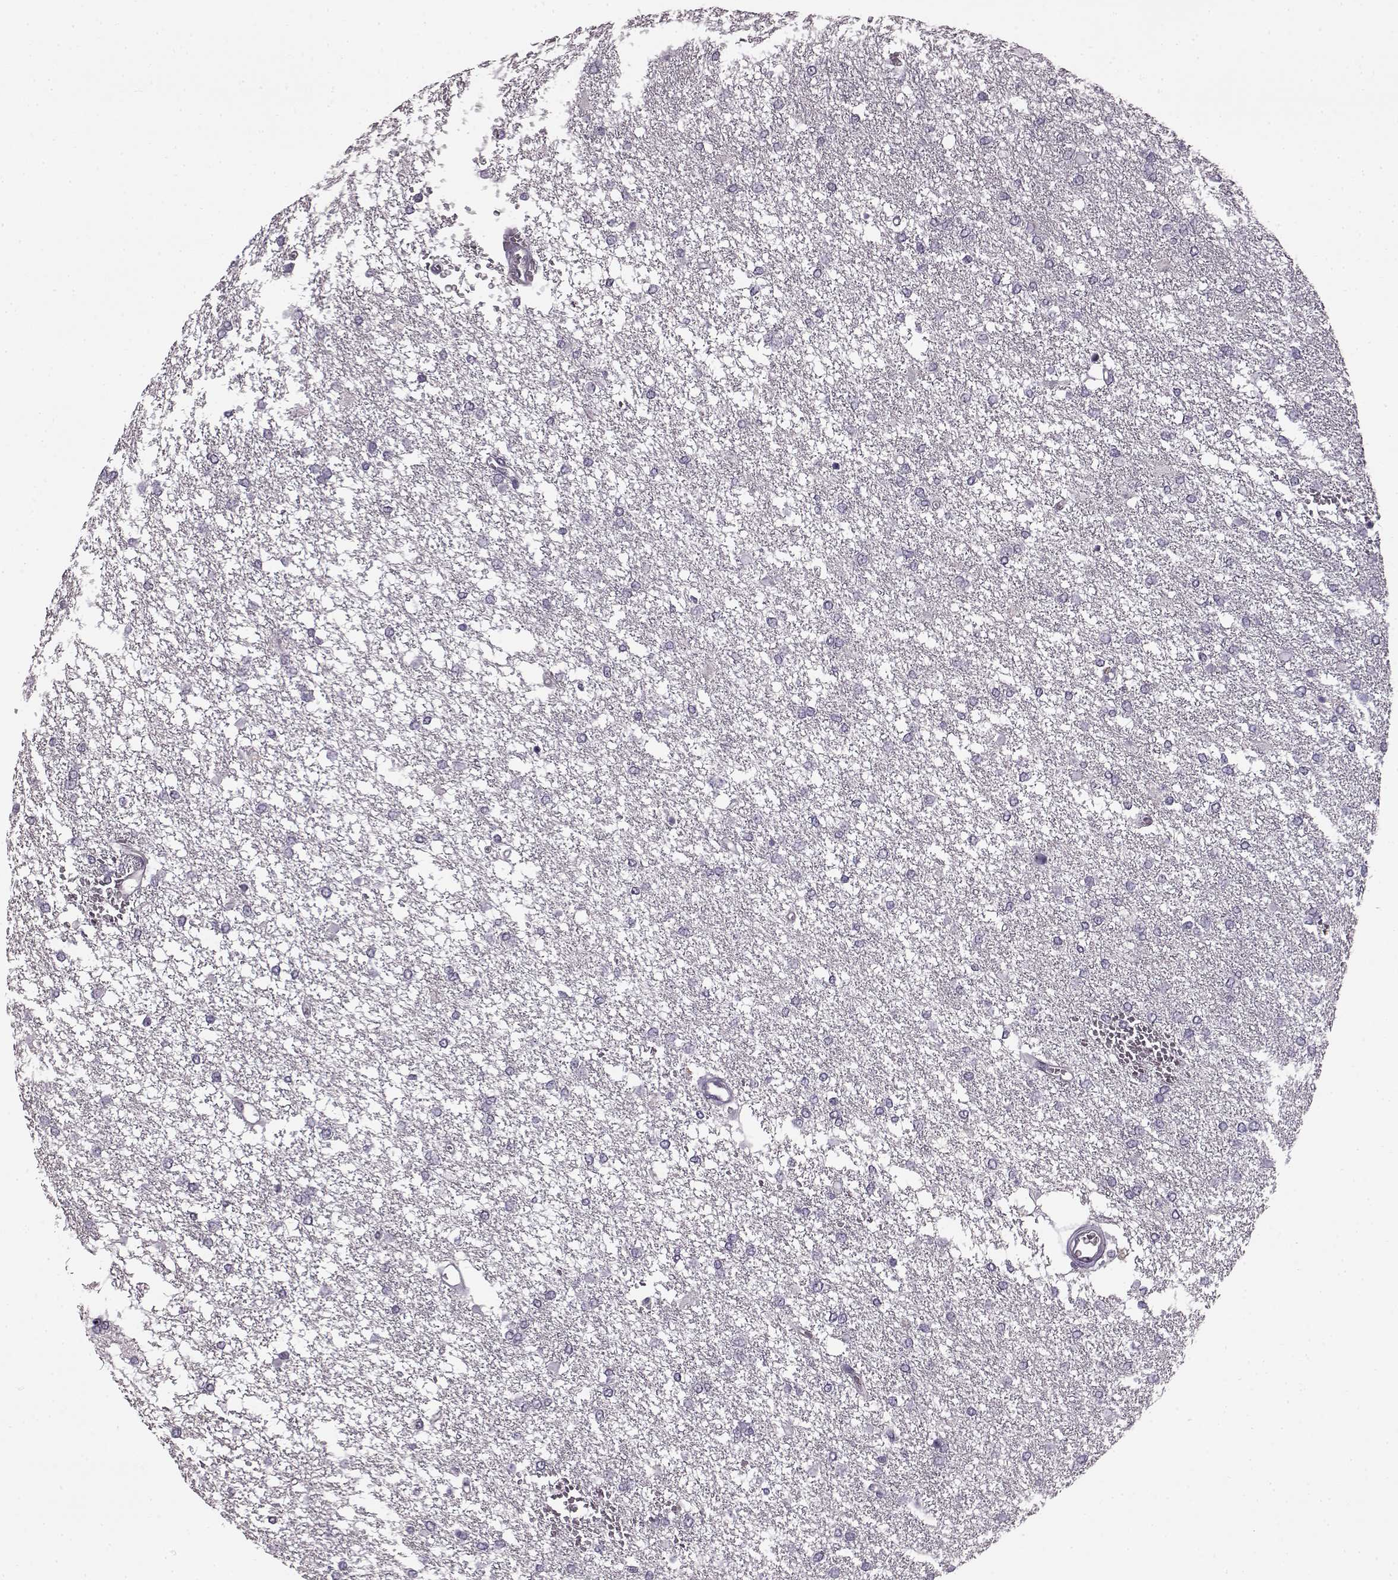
{"staining": {"intensity": "negative", "quantity": "none", "location": "none"}, "tissue": "glioma", "cell_type": "Tumor cells", "image_type": "cancer", "snomed": [{"axis": "morphology", "description": "Glioma, malignant, High grade"}, {"axis": "topography", "description": "Brain"}], "caption": "An IHC micrograph of glioma is shown. There is no staining in tumor cells of glioma.", "gene": "PRPH2", "patient": {"sex": "female", "age": 61}}